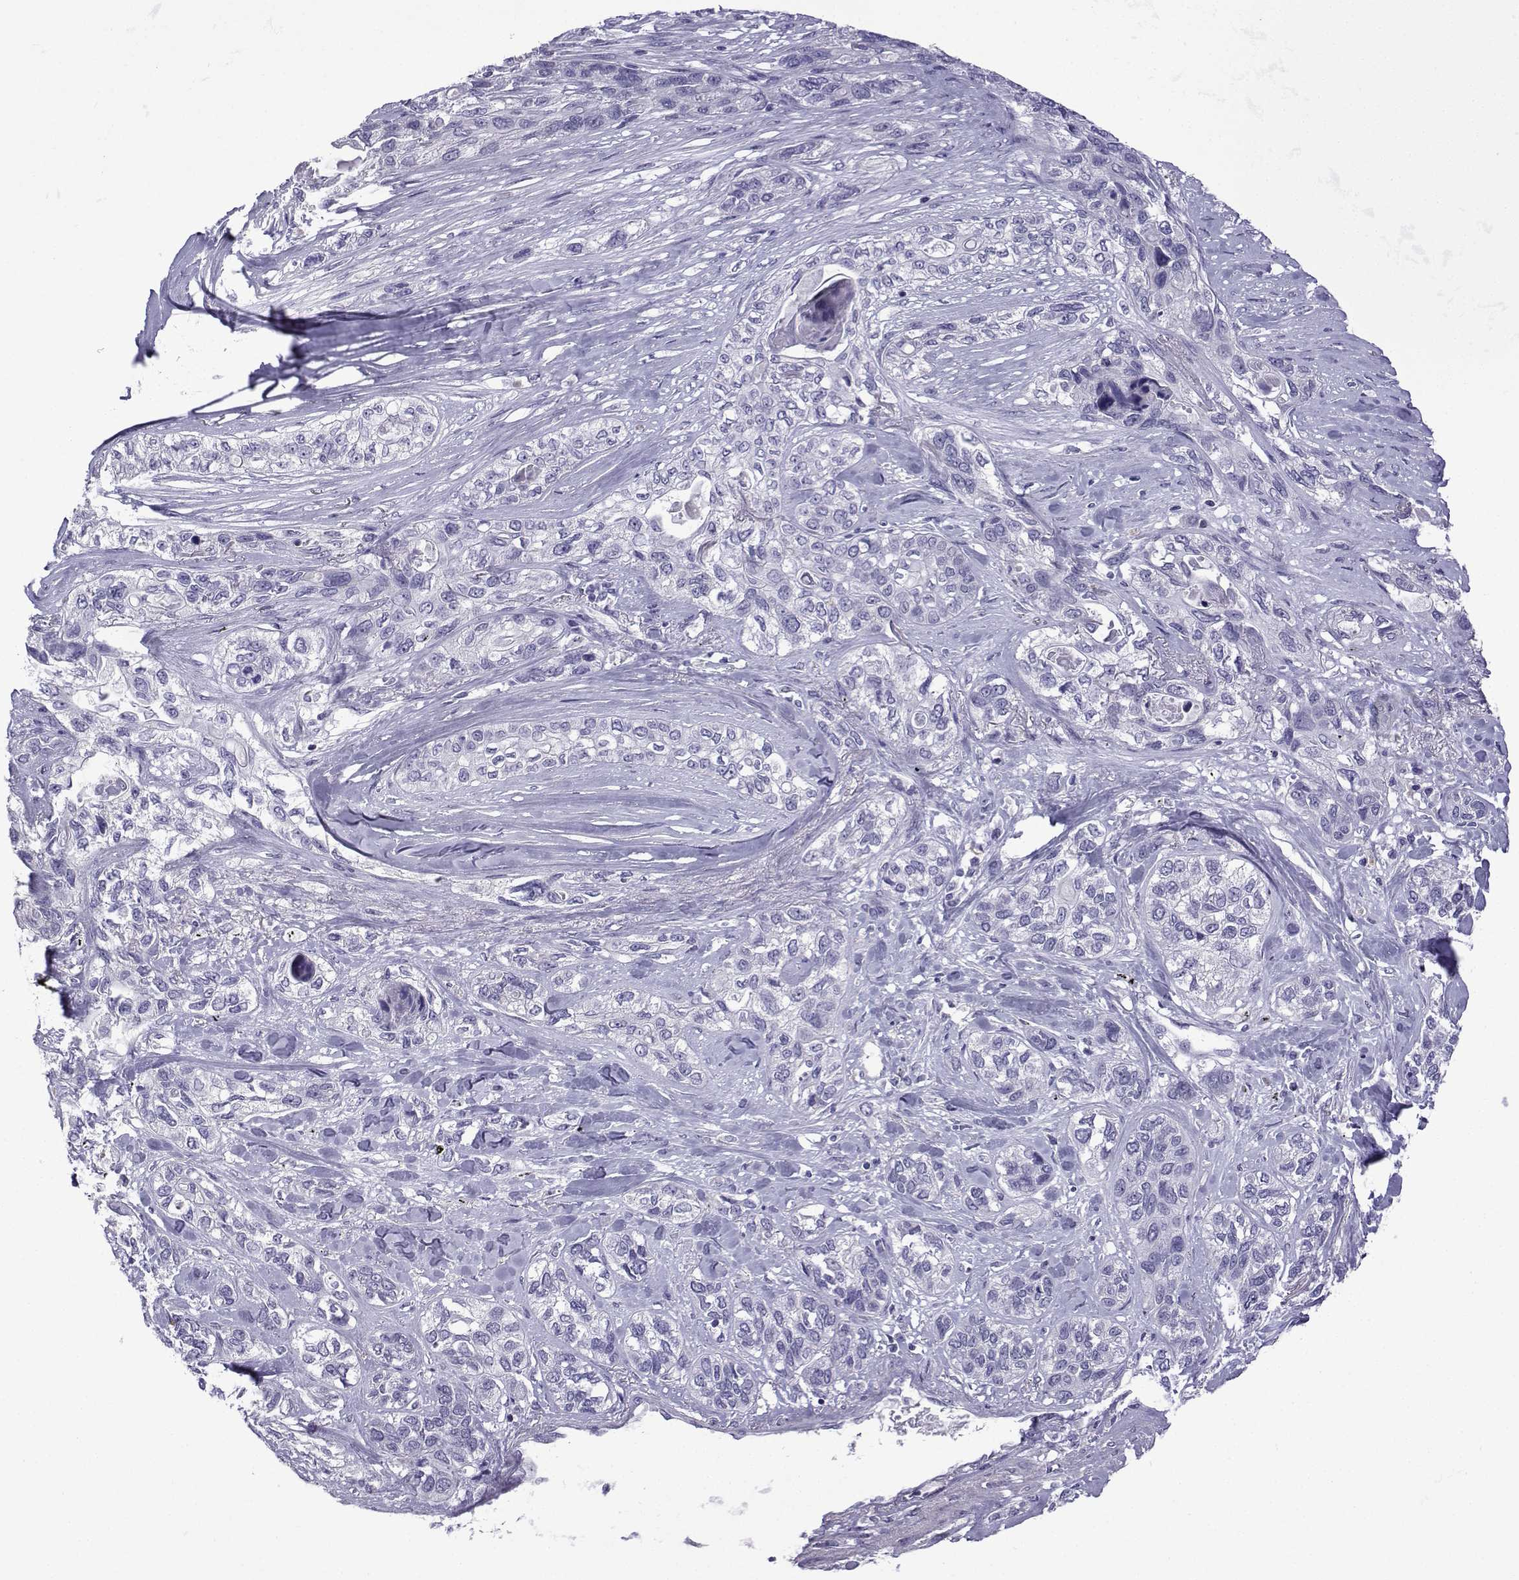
{"staining": {"intensity": "negative", "quantity": "none", "location": "none"}, "tissue": "lung cancer", "cell_type": "Tumor cells", "image_type": "cancer", "snomed": [{"axis": "morphology", "description": "Squamous cell carcinoma, NOS"}, {"axis": "topography", "description": "Lung"}], "caption": "The immunohistochemistry (IHC) image has no significant expression in tumor cells of lung squamous cell carcinoma tissue.", "gene": "CFAP70", "patient": {"sex": "female", "age": 70}}